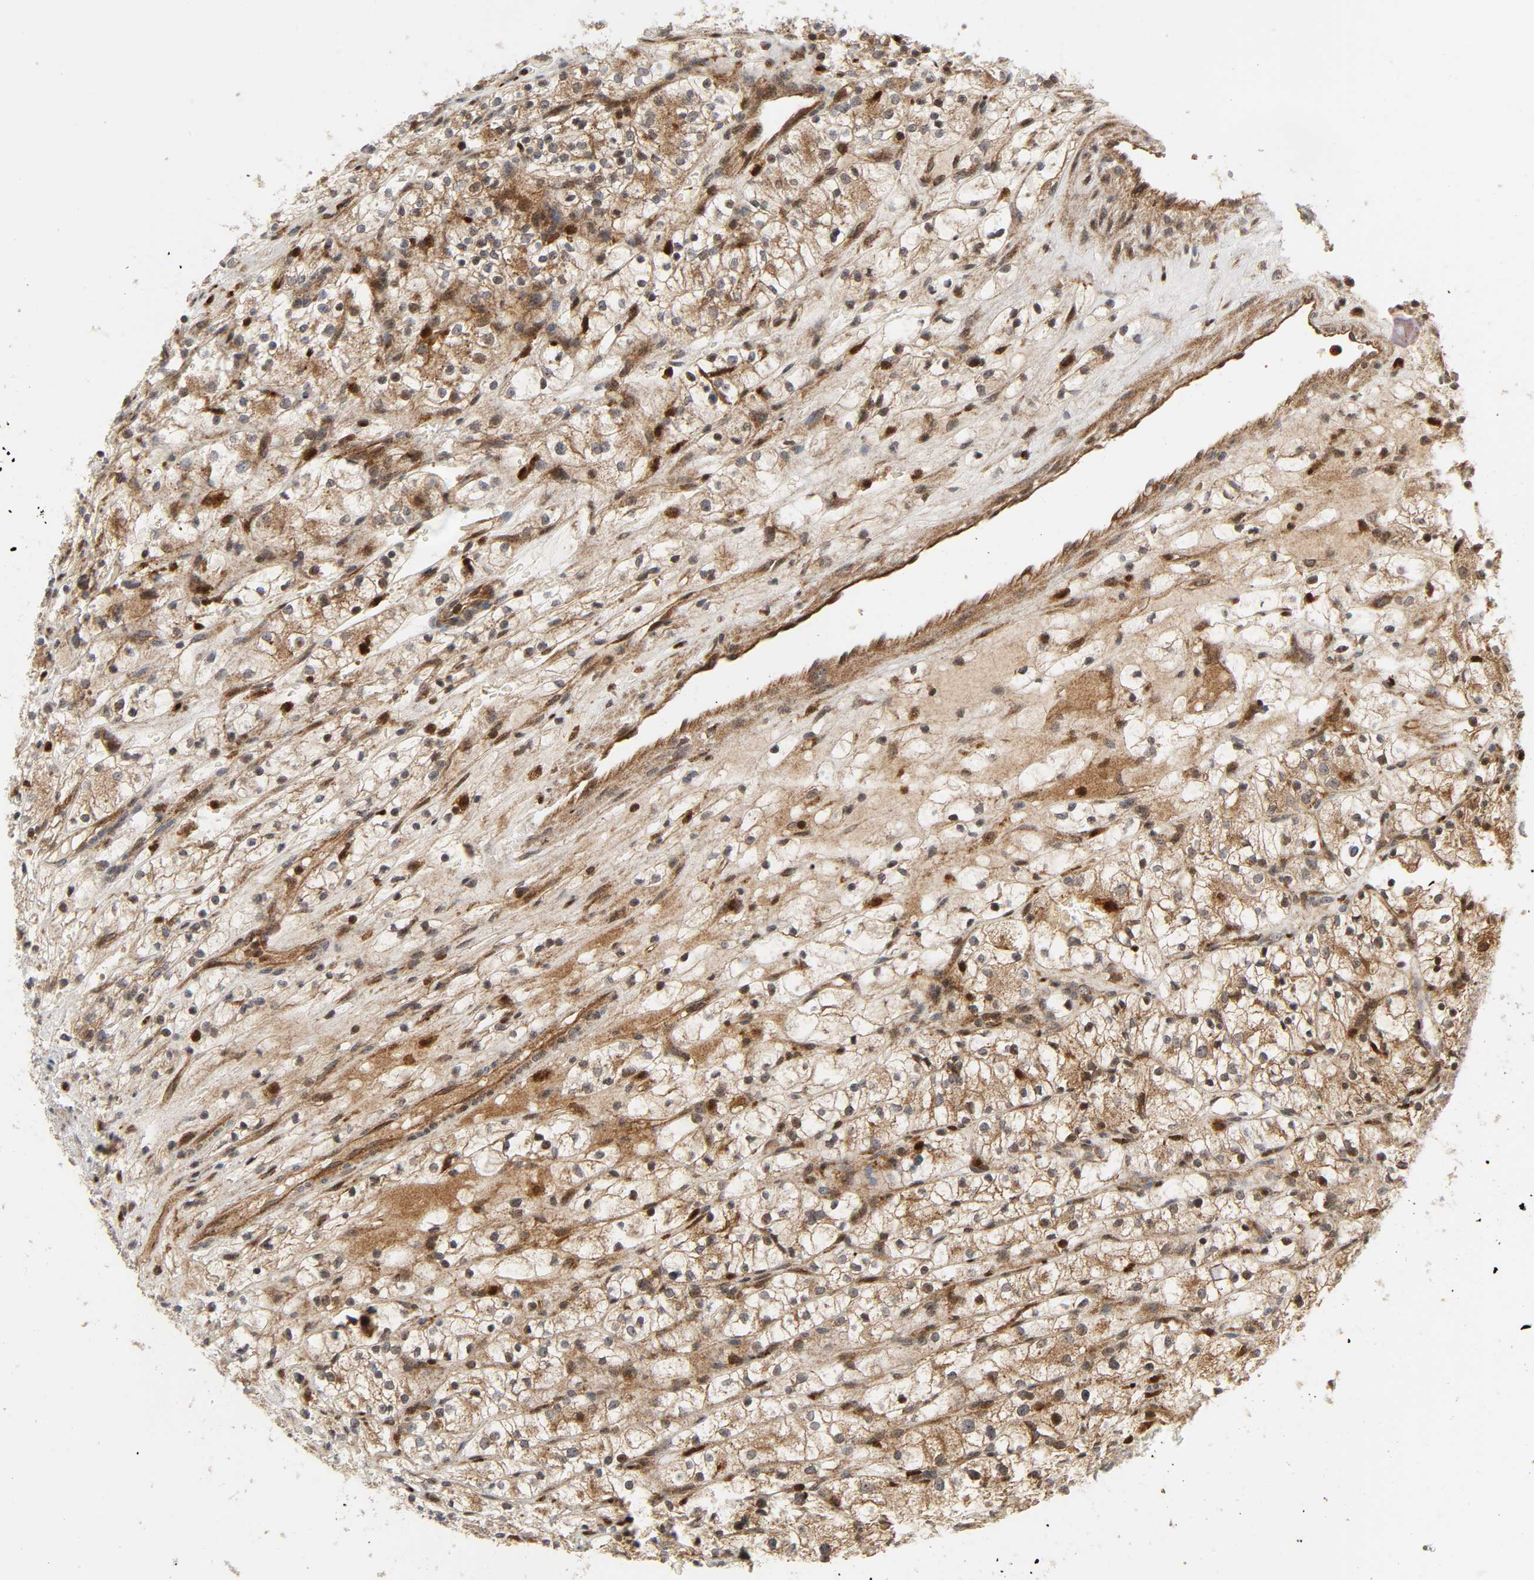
{"staining": {"intensity": "strong", "quantity": ">75%", "location": "cytoplasmic/membranous,nuclear"}, "tissue": "renal cancer", "cell_type": "Tumor cells", "image_type": "cancer", "snomed": [{"axis": "morphology", "description": "Adenocarcinoma, NOS"}, {"axis": "topography", "description": "Kidney"}], "caption": "The histopathology image reveals immunohistochemical staining of renal cancer. There is strong cytoplasmic/membranous and nuclear positivity is identified in approximately >75% of tumor cells.", "gene": "CHUK", "patient": {"sex": "female", "age": 60}}